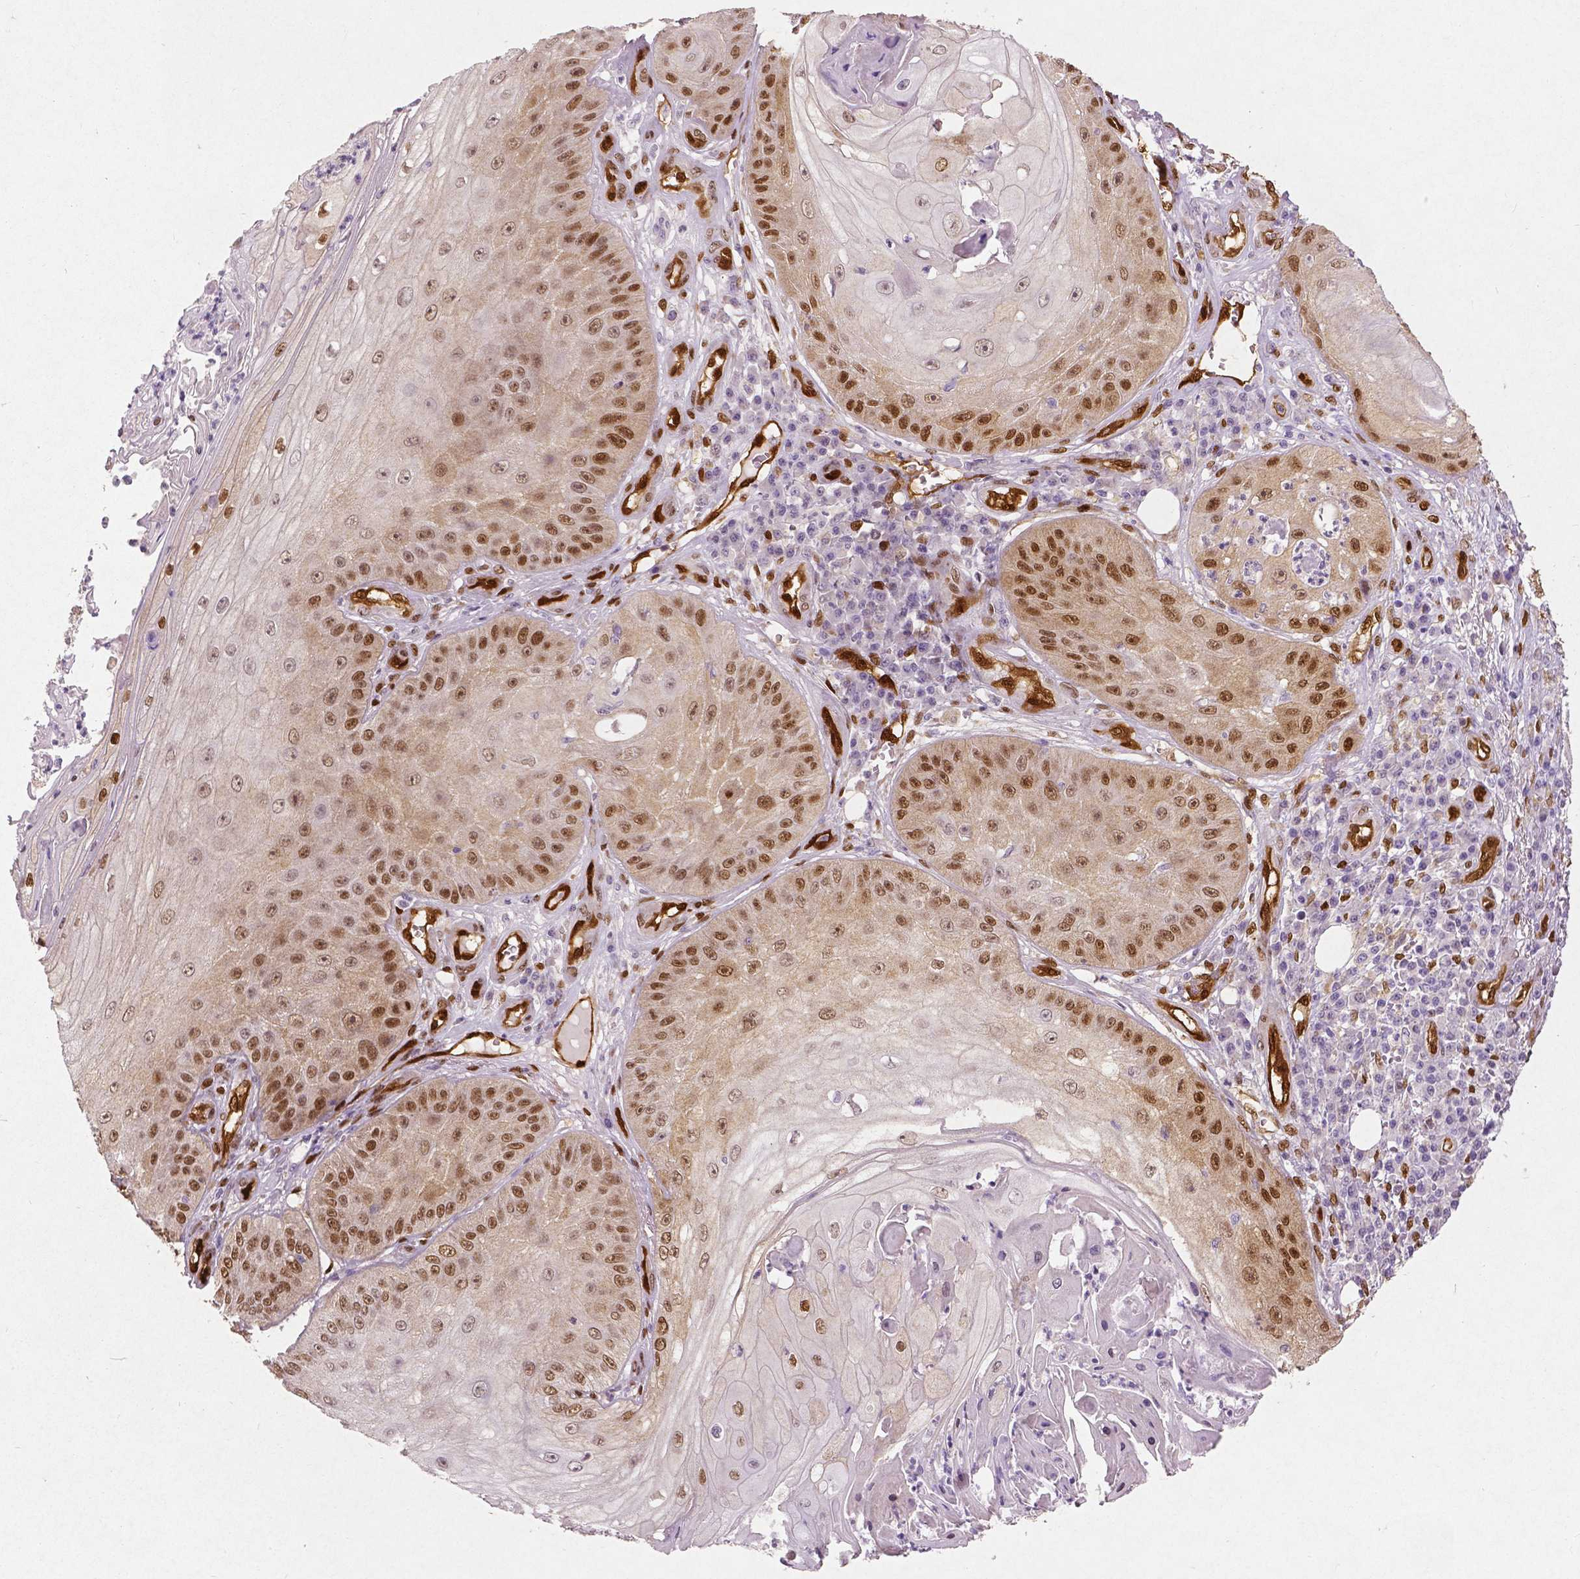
{"staining": {"intensity": "moderate", "quantity": ">75%", "location": "cytoplasmic/membranous,nuclear"}, "tissue": "skin cancer", "cell_type": "Tumor cells", "image_type": "cancer", "snomed": [{"axis": "morphology", "description": "Squamous cell carcinoma, NOS"}, {"axis": "topography", "description": "Skin"}], "caption": "DAB immunohistochemical staining of skin squamous cell carcinoma demonstrates moderate cytoplasmic/membranous and nuclear protein expression in approximately >75% of tumor cells. The protein is shown in brown color, while the nuclei are stained blue.", "gene": "WWTR1", "patient": {"sex": "male", "age": 70}}